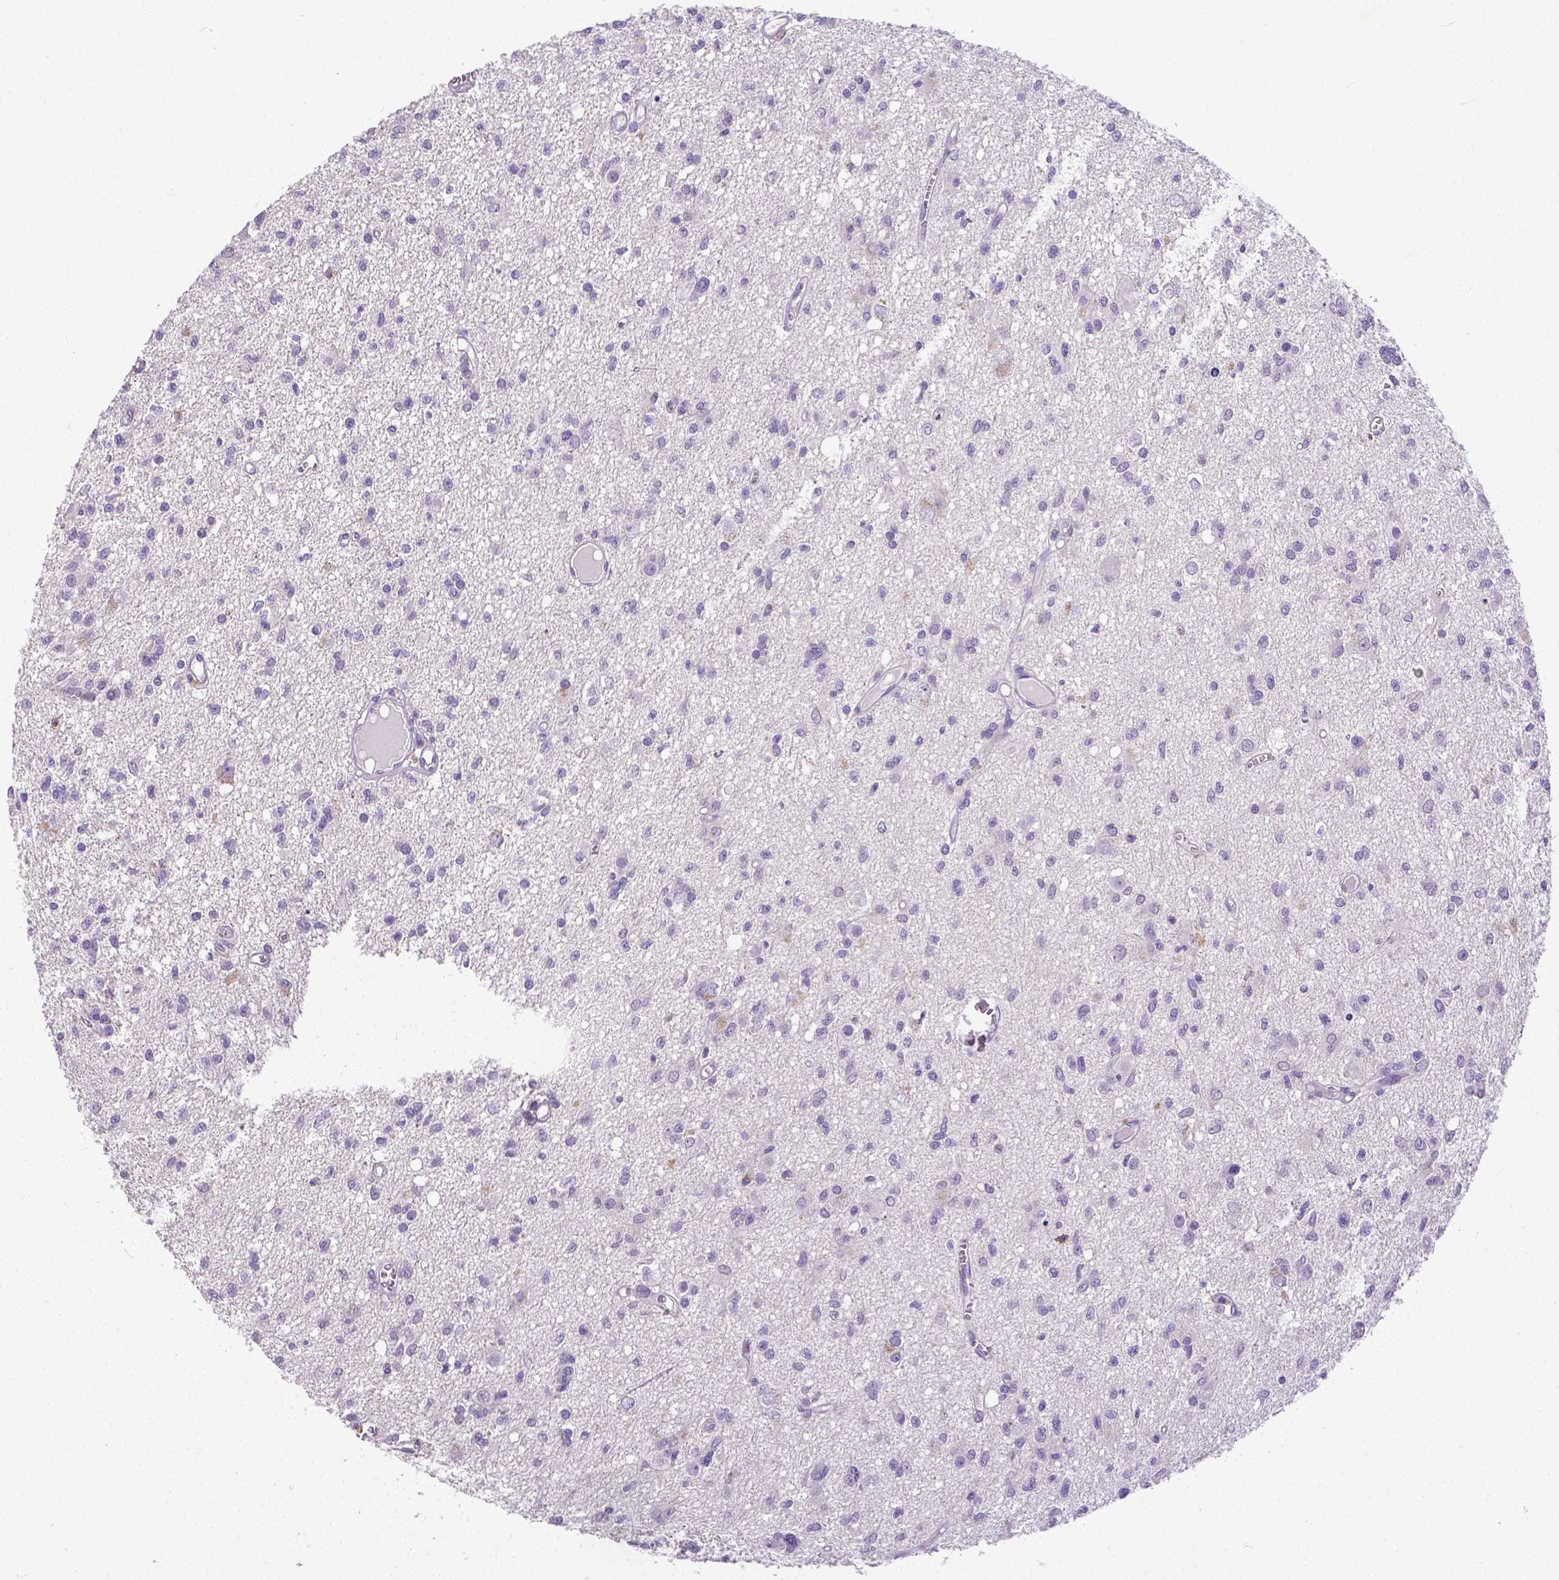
{"staining": {"intensity": "negative", "quantity": "none", "location": "none"}, "tissue": "glioma", "cell_type": "Tumor cells", "image_type": "cancer", "snomed": [{"axis": "morphology", "description": "Glioma, malignant, Low grade"}, {"axis": "topography", "description": "Brain"}], "caption": "Low-grade glioma (malignant) stained for a protein using immunohistochemistry displays no expression tumor cells.", "gene": "CD4", "patient": {"sex": "male", "age": 64}}